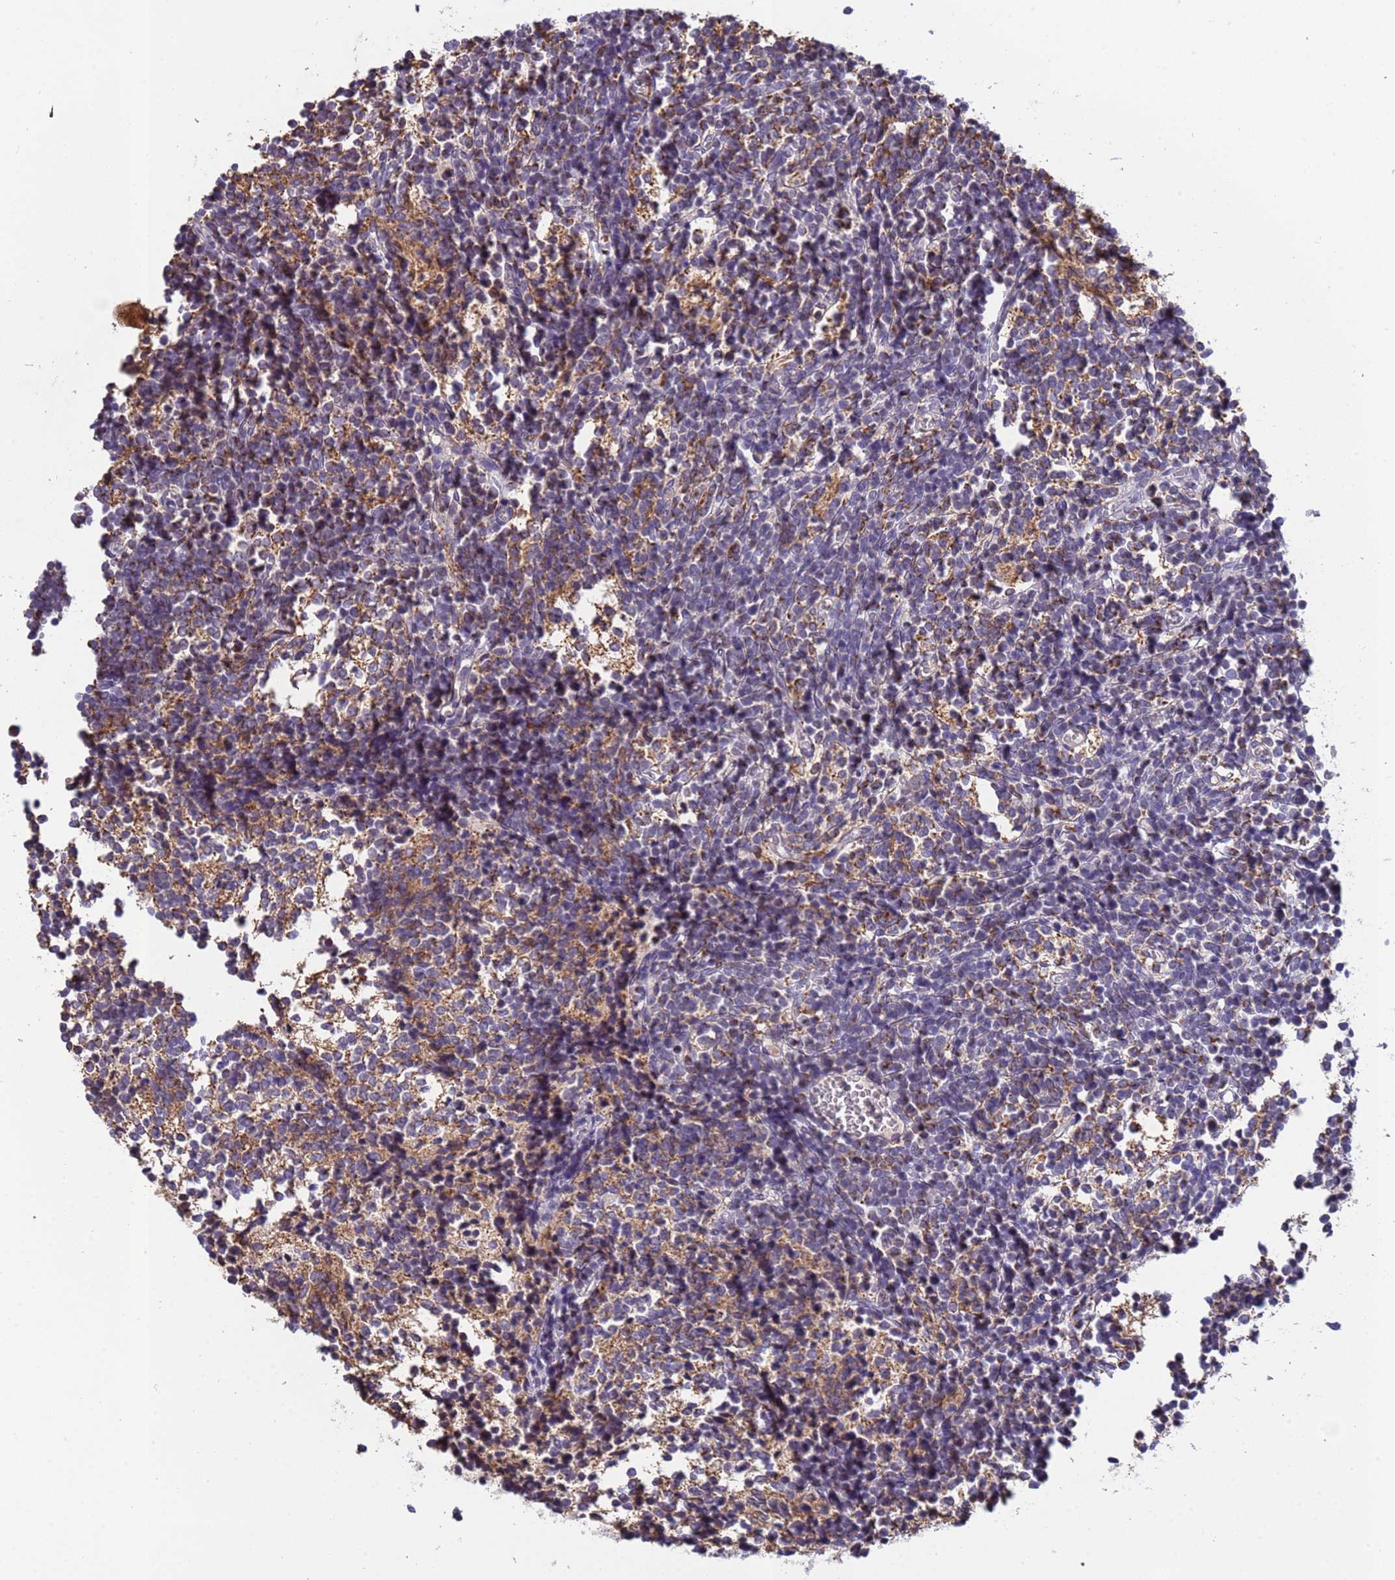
{"staining": {"intensity": "moderate", "quantity": "<25%", "location": "cytoplasmic/membranous"}, "tissue": "glioma", "cell_type": "Tumor cells", "image_type": "cancer", "snomed": [{"axis": "morphology", "description": "Glioma, malignant, Low grade"}, {"axis": "topography", "description": "Brain"}], "caption": "Immunohistochemistry (IHC) staining of glioma, which demonstrates low levels of moderate cytoplasmic/membranous staining in about <25% of tumor cells indicating moderate cytoplasmic/membranous protein expression. The staining was performed using DAB (brown) for protein detection and nuclei were counterstained in hematoxylin (blue).", "gene": "ZNF248", "patient": {"sex": "female", "age": 1}}